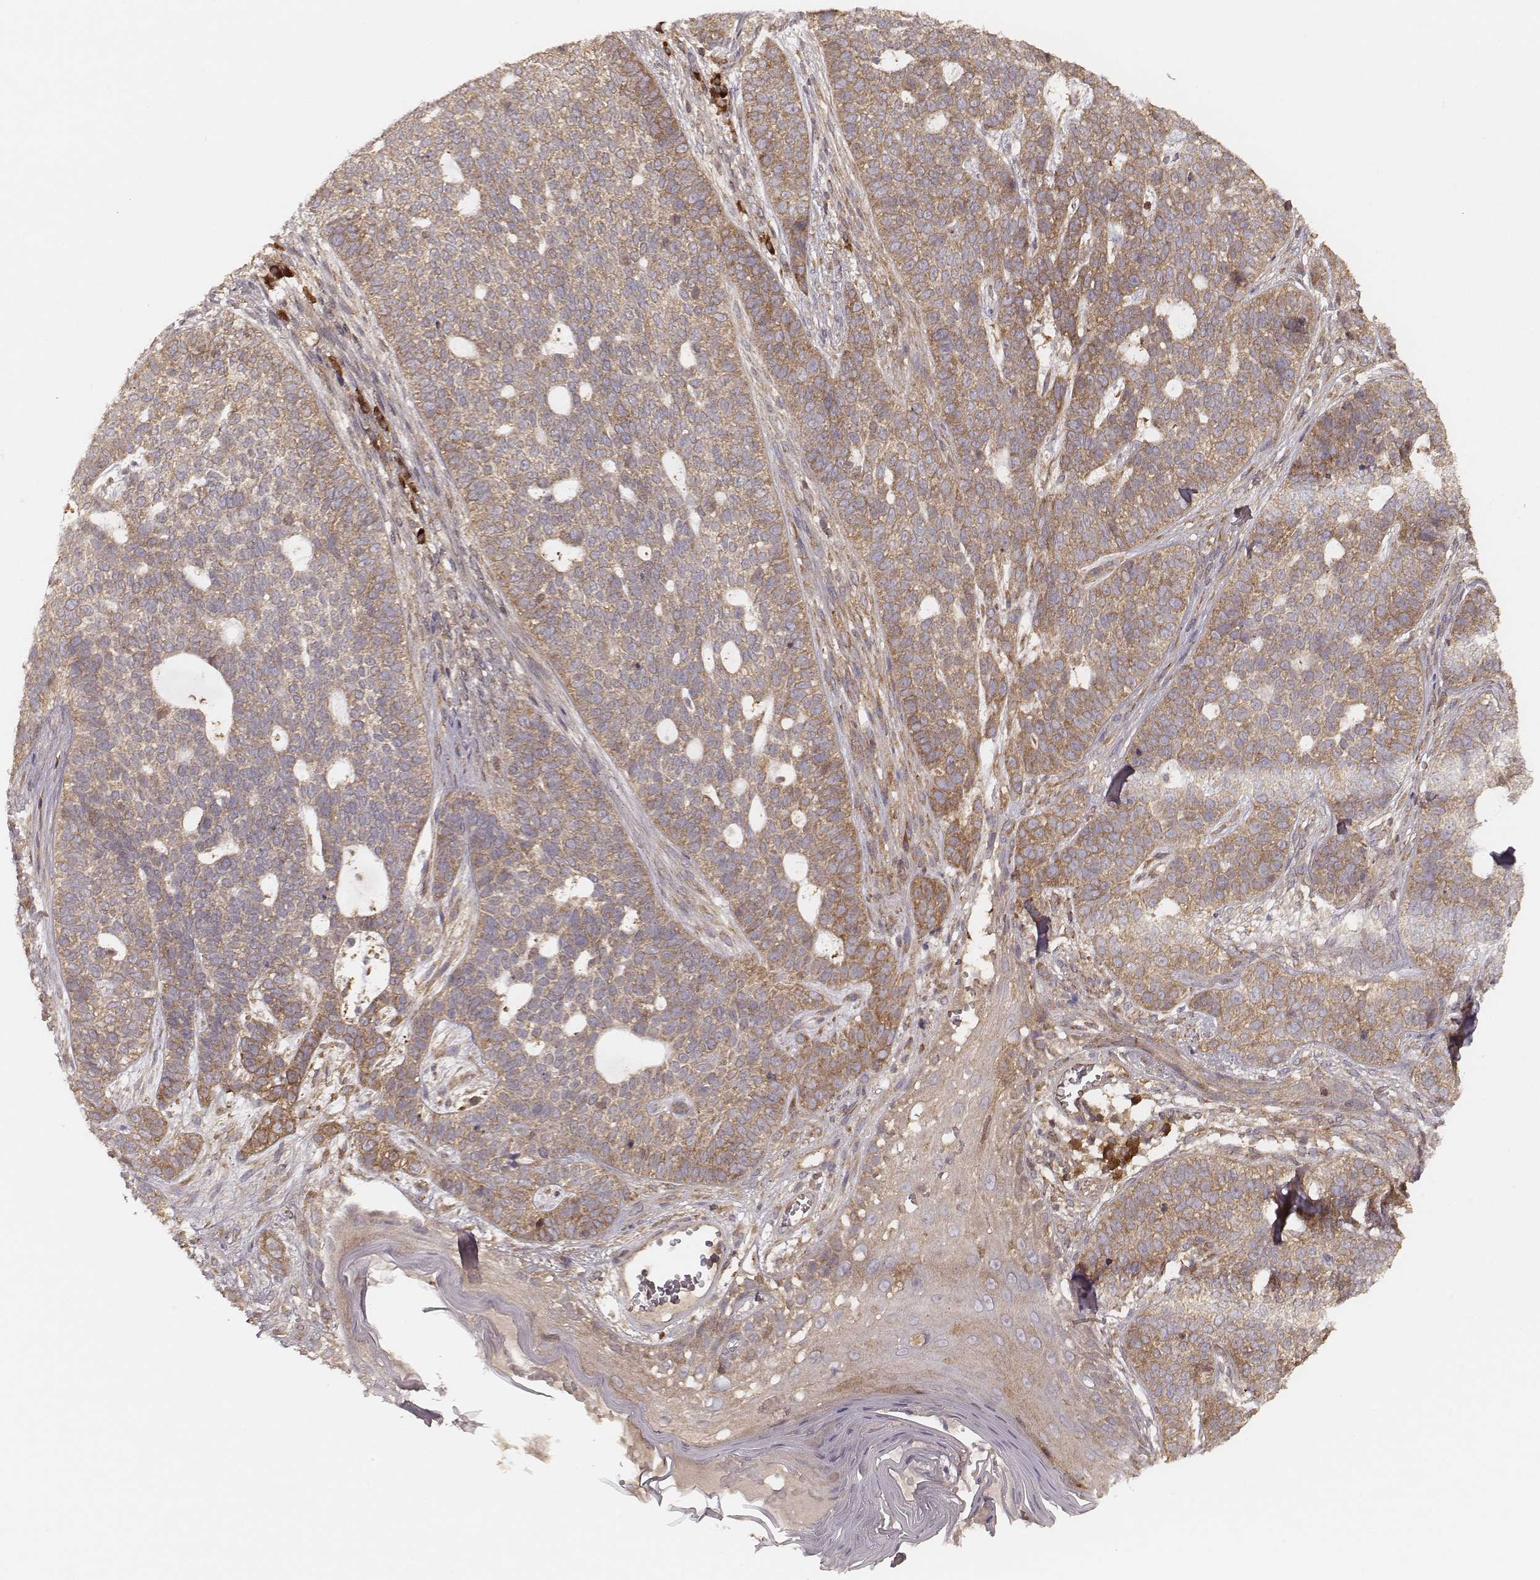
{"staining": {"intensity": "moderate", "quantity": ">75%", "location": "cytoplasmic/membranous"}, "tissue": "skin cancer", "cell_type": "Tumor cells", "image_type": "cancer", "snomed": [{"axis": "morphology", "description": "Basal cell carcinoma"}, {"axis": "topography", "description": "Skin"}], "caption": "A histopathology image showing moderate cytoplasmic/membranous expression in about >75% of tumor cells in skin basal cell carcinoma, as visualized by brown immunohistochemical staining.", "gene": "CARS1", "patient": {"sex": "female", "age": 69}}